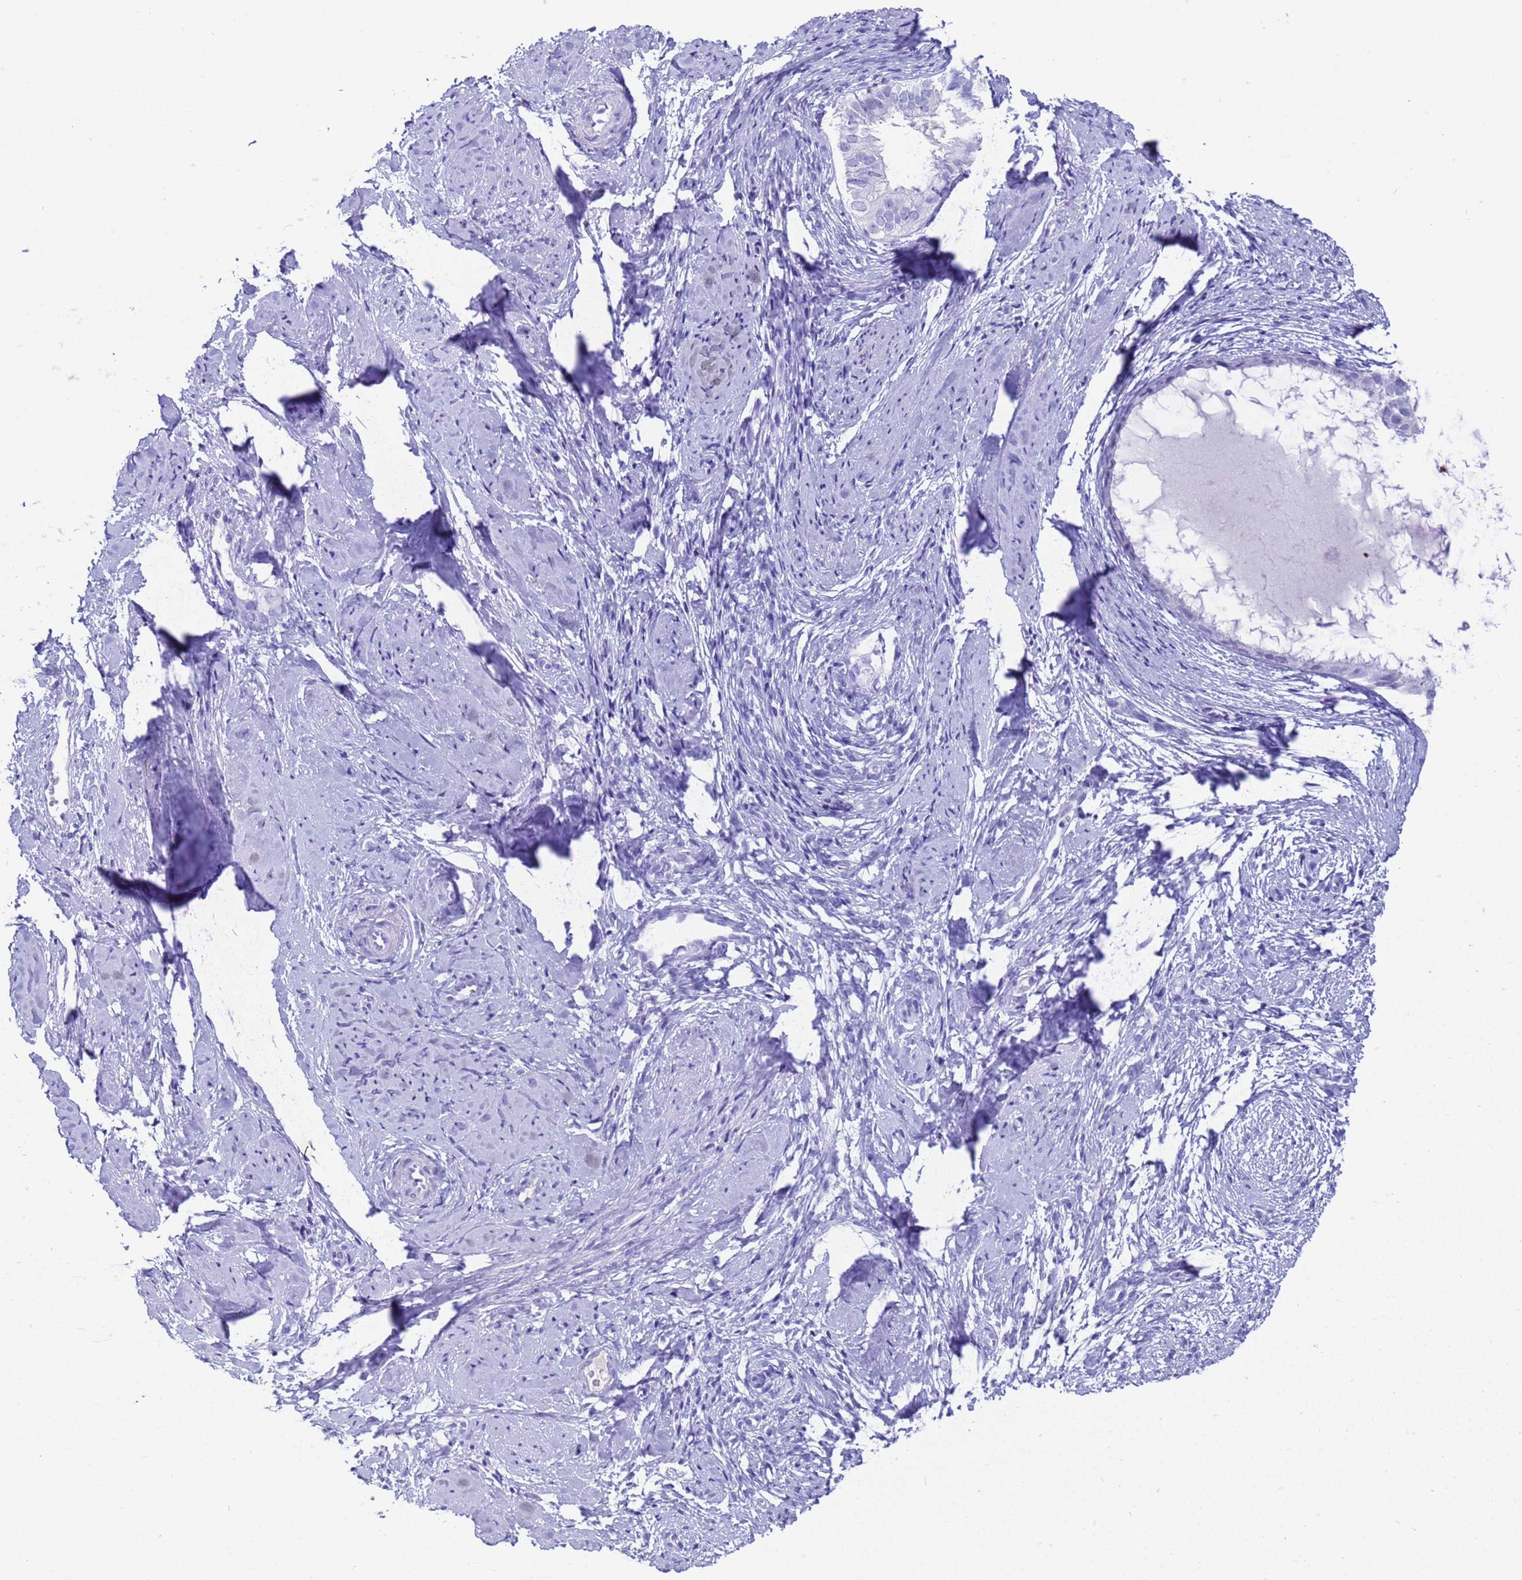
{"staining": {"intensity": "negative", "quantity": "none", "location": "none"}, "tissue": "cervix", "cell_type": "Glandular cells", "image_type": "normal", "snomed": [{"axis": "morphology", "description": "Normal tissue, NOS"}, {"axis": "topography", "description": "Cervix"}], "caption": "Immunohistochemistry (IHC) micrograph of normal cervix: cervix stained with DAB (3,3'-diaminobenzidine) demonstrates no significant protein expression in glandular cells. The staining is performed using DAB (3,3'-diaminobenzidine) brown chromogen with nuclei counter-stained in using hematoxylin.", "gene": "CKM", "patient": {"sex": "female", "age": 57}}